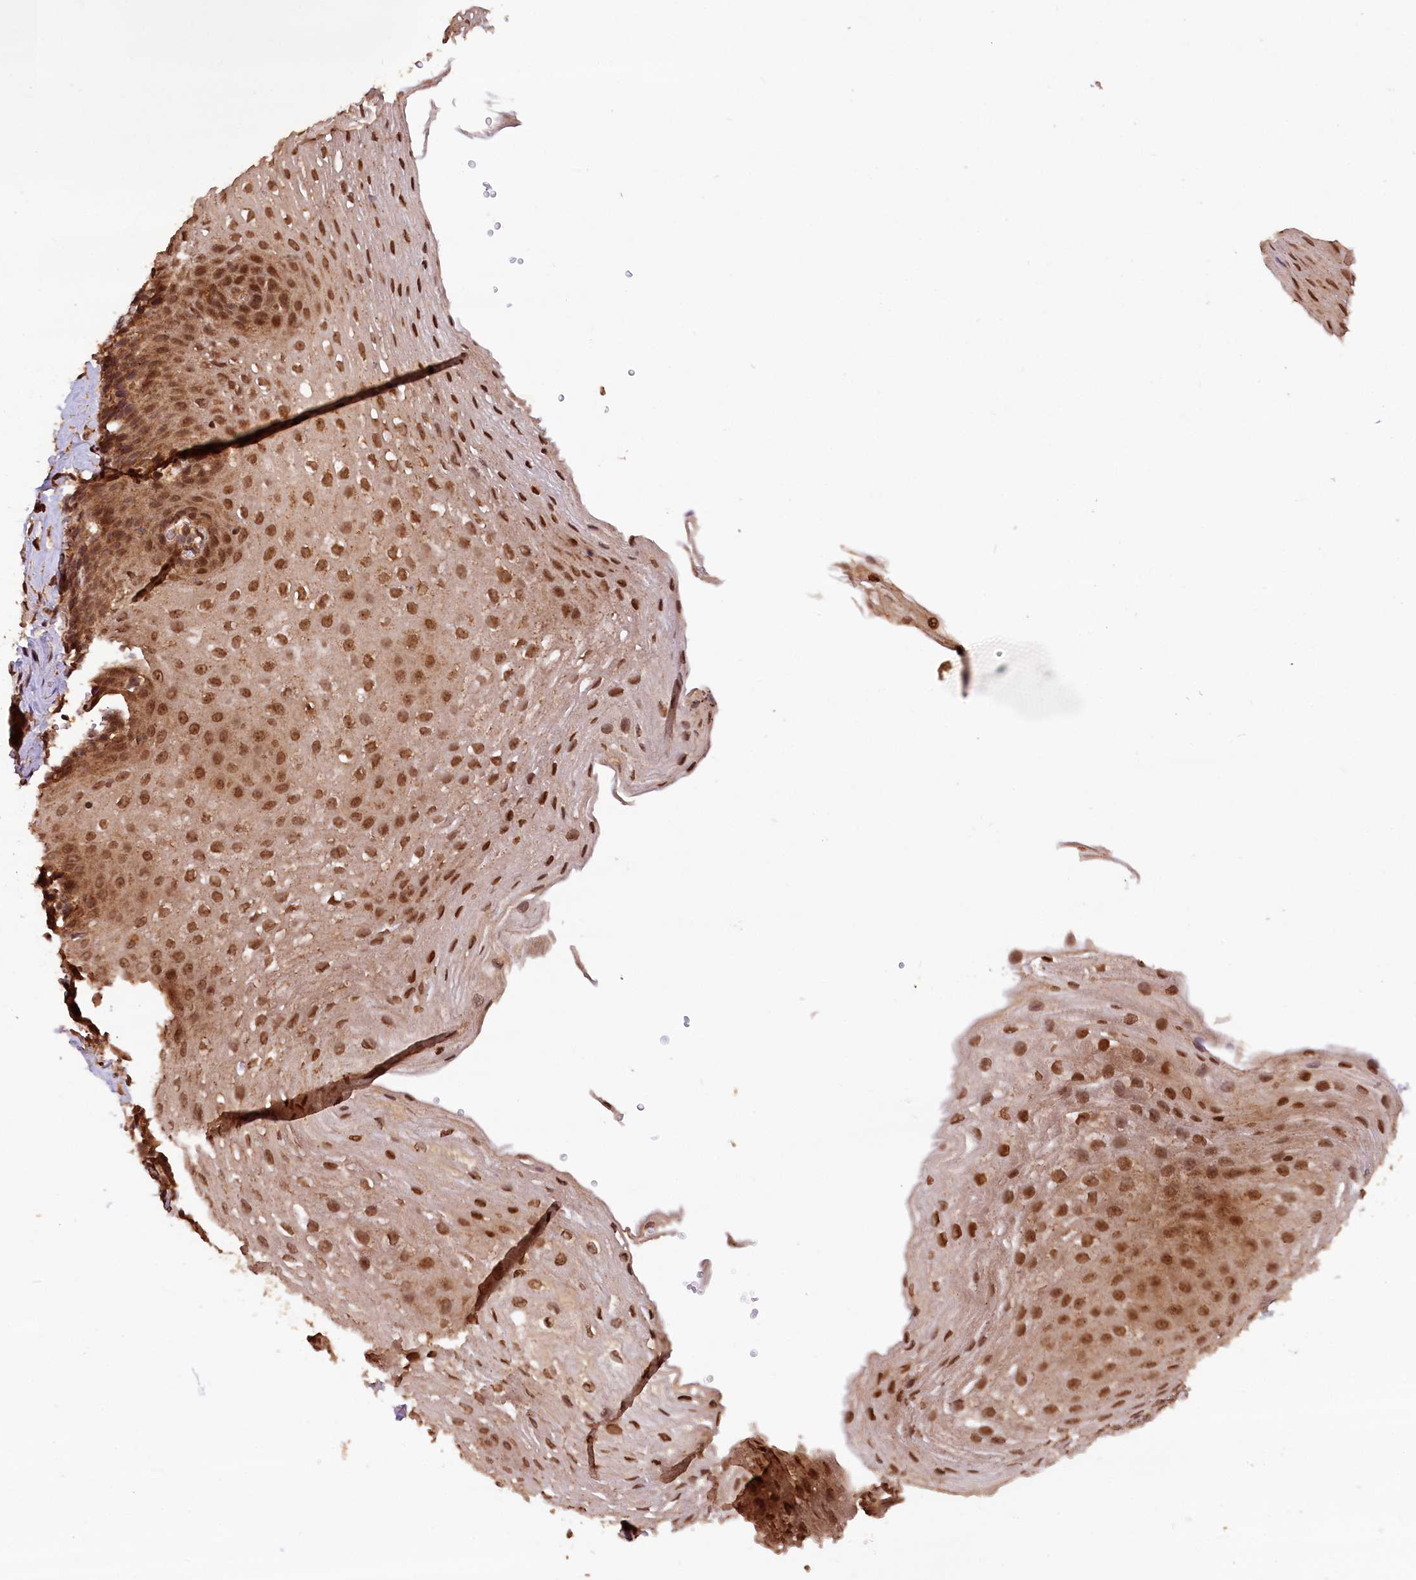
{"staining": {"intensity": "strong", "quantity": ">75%", "location": "cytoplasmic/membranous,nuclear"}, "tissue": "esophagus", "cell_type": "Squamous epithelial cells", "image_type": "normal", "snomed": [{"axis": "morphology", "description": "Normal tissue, NOS"}, {"axis": "topography", "description": "Esophagus"}], "caption": "Esophagus was stained to show a protein in brown. There is high levels of strong cytoplasmic/membranous,nuclear positivity in approximately >75% of squamous epithelial cells. (Stains: DAB (3,3'-diaminobenzidine) in brown, nuclei in blue, Microscopy: brightfield microscopy at high magnification).", "gene": "IST1", "patient": {"sex": "female", "age": 66}}